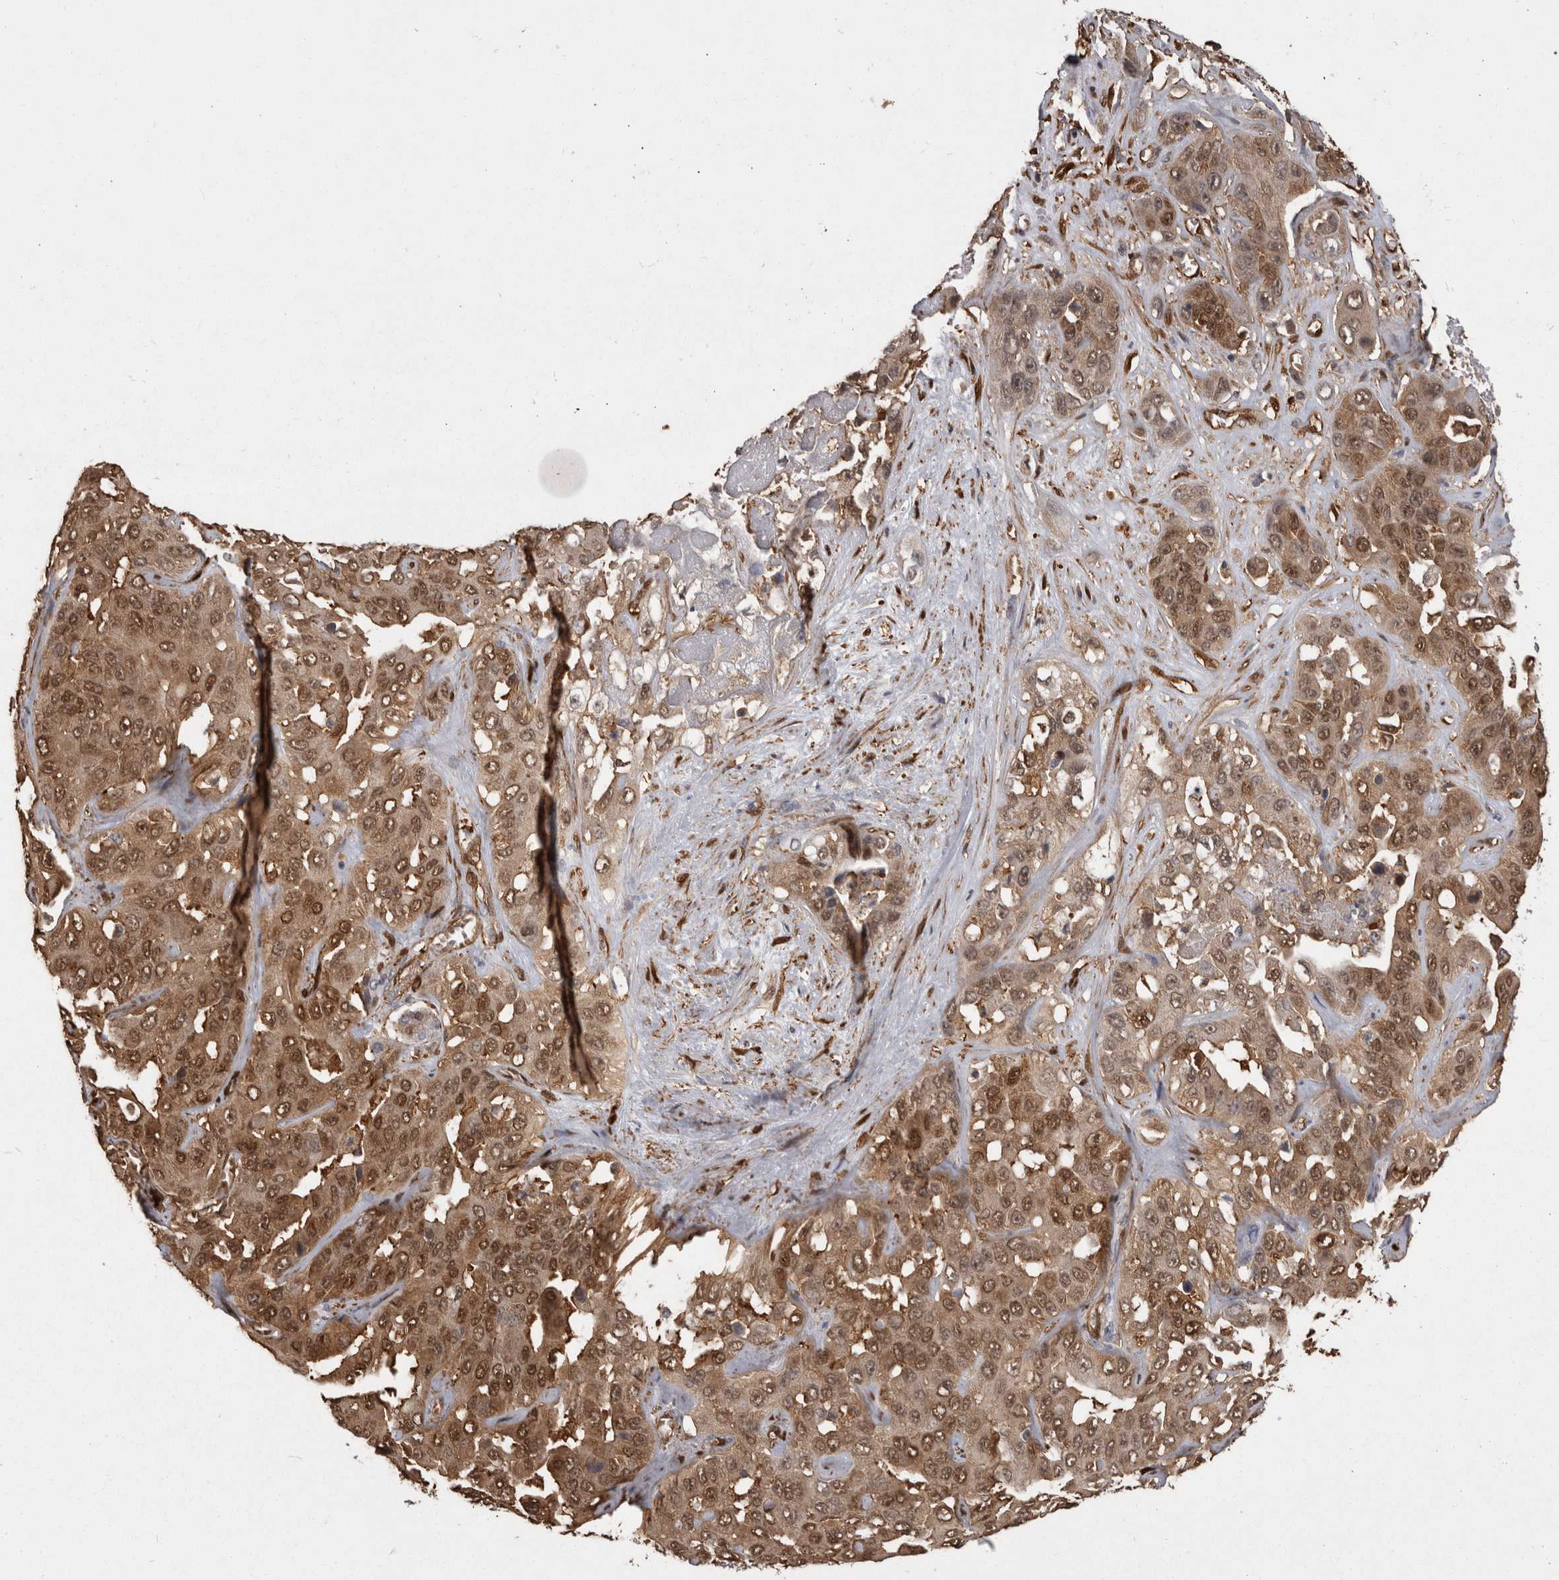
{"staining": {"intensity": "moderate", "quantity": ">75%", "location": "cytoplasmic/membranous,nuclear"}, "tissue": "liver cancer", "cell_type": "Tumor cells", "image_type": "cancer", "snomed": [{"axis": "morphology", "description": "Cholangiocarcinoma"}, {"axis": "topography", "description": "Liver"}], "caption": "The histopathology image displays staining of liver cholangiocarcinoma, revealing moderate cytoplasmic/membranous and nuclear protein staining (brown color) within tumor cells.", "gene": "LXN", "patient": {"sex": "female", "age": 52}}